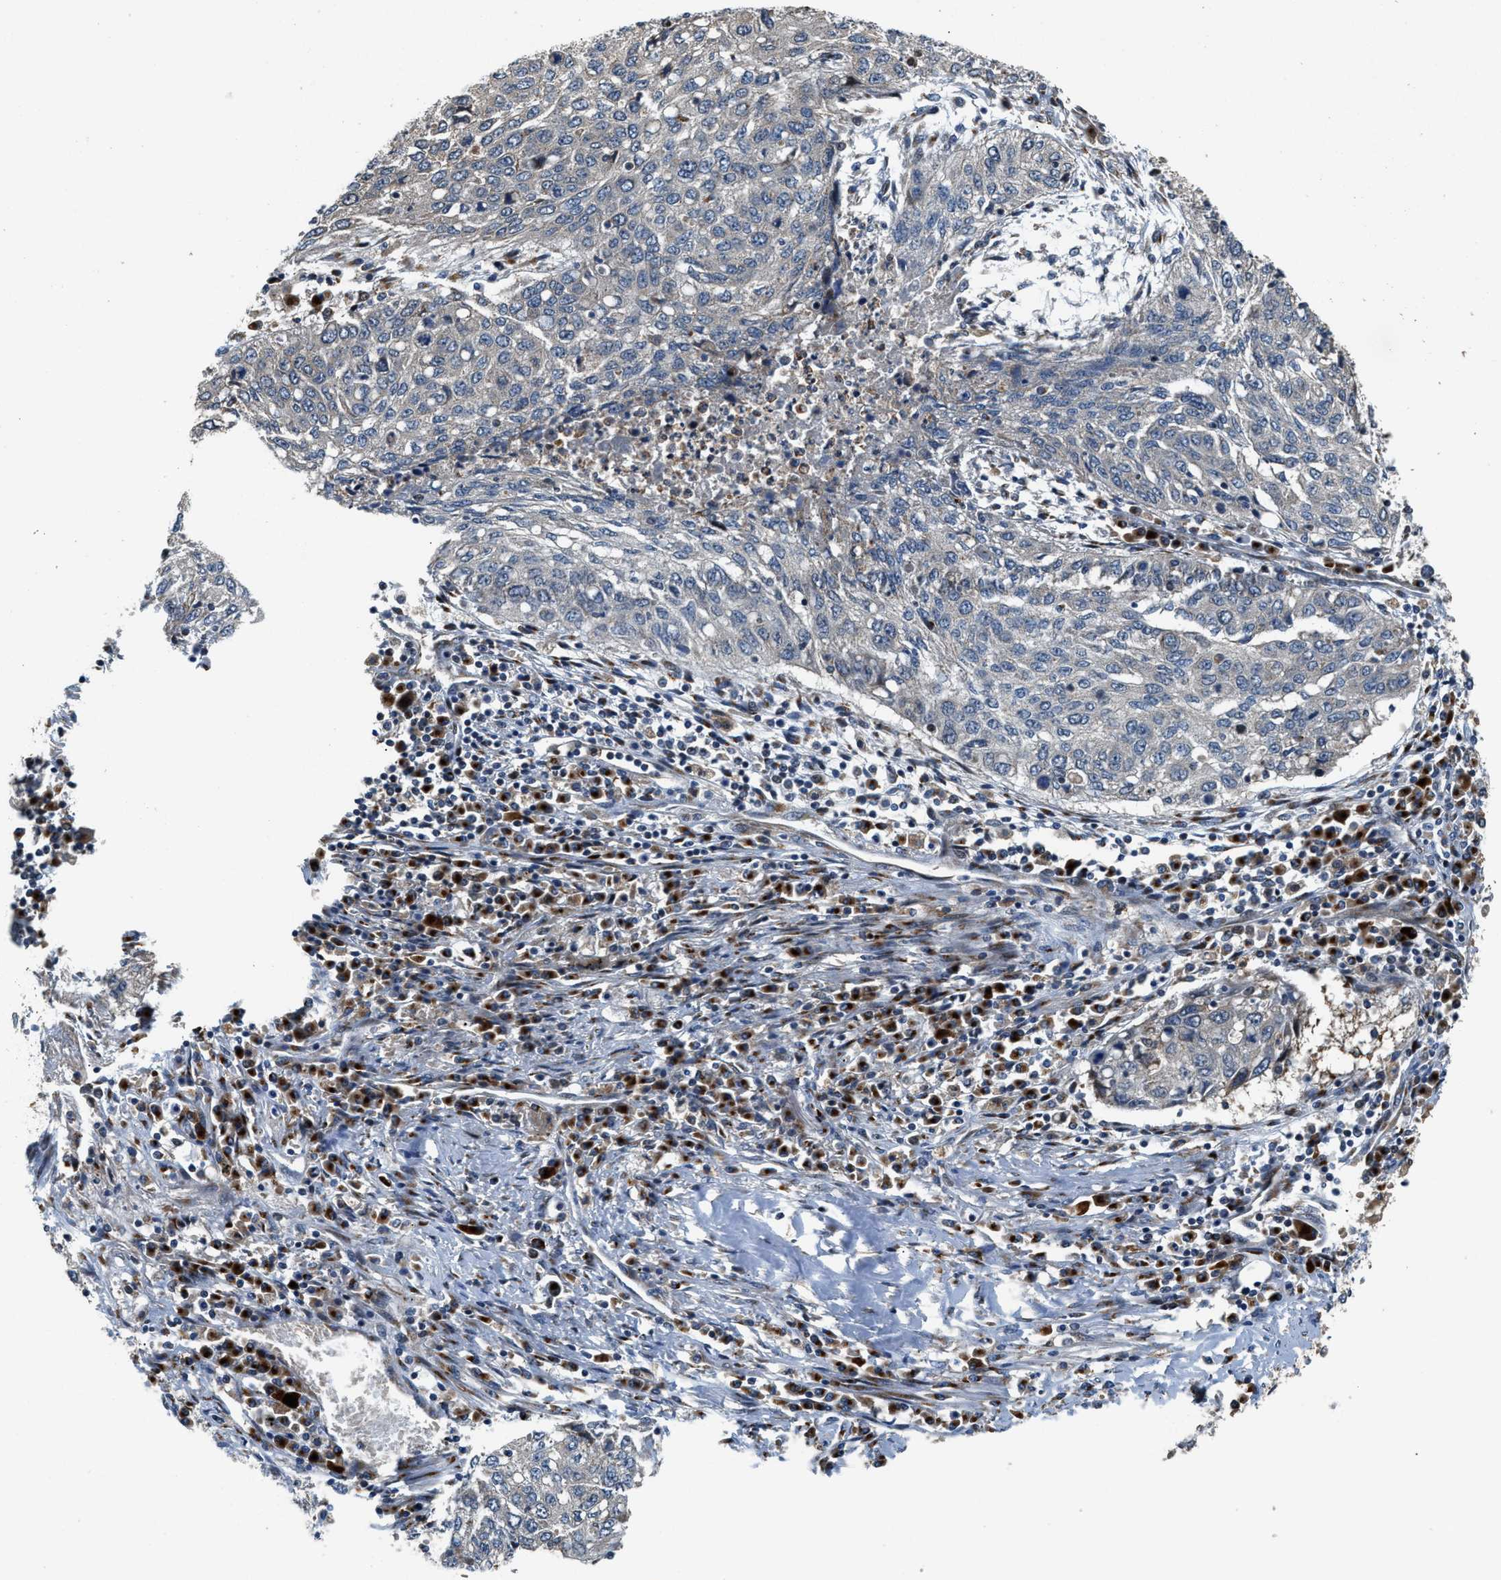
{"staining": {"intensity": "negative", "quantity": "none", "location": "none"}, "tissue": "lung cancer", "cell_type": "Tumor cells", "image_type": "cancer", "snomed": [{"axis": "morphology", "description": "Squamous cell carcinoma, NOS"}, {"axis": "topography", "description": "Lung"}], "caption": "IHC micrograph of human lung cancer (squamous cell carcinoma) stained for a protein (brown), which reveals no staining in tumor cells.", "gene": "FUT8", "patient": {"sex": "female", "age": 63}}